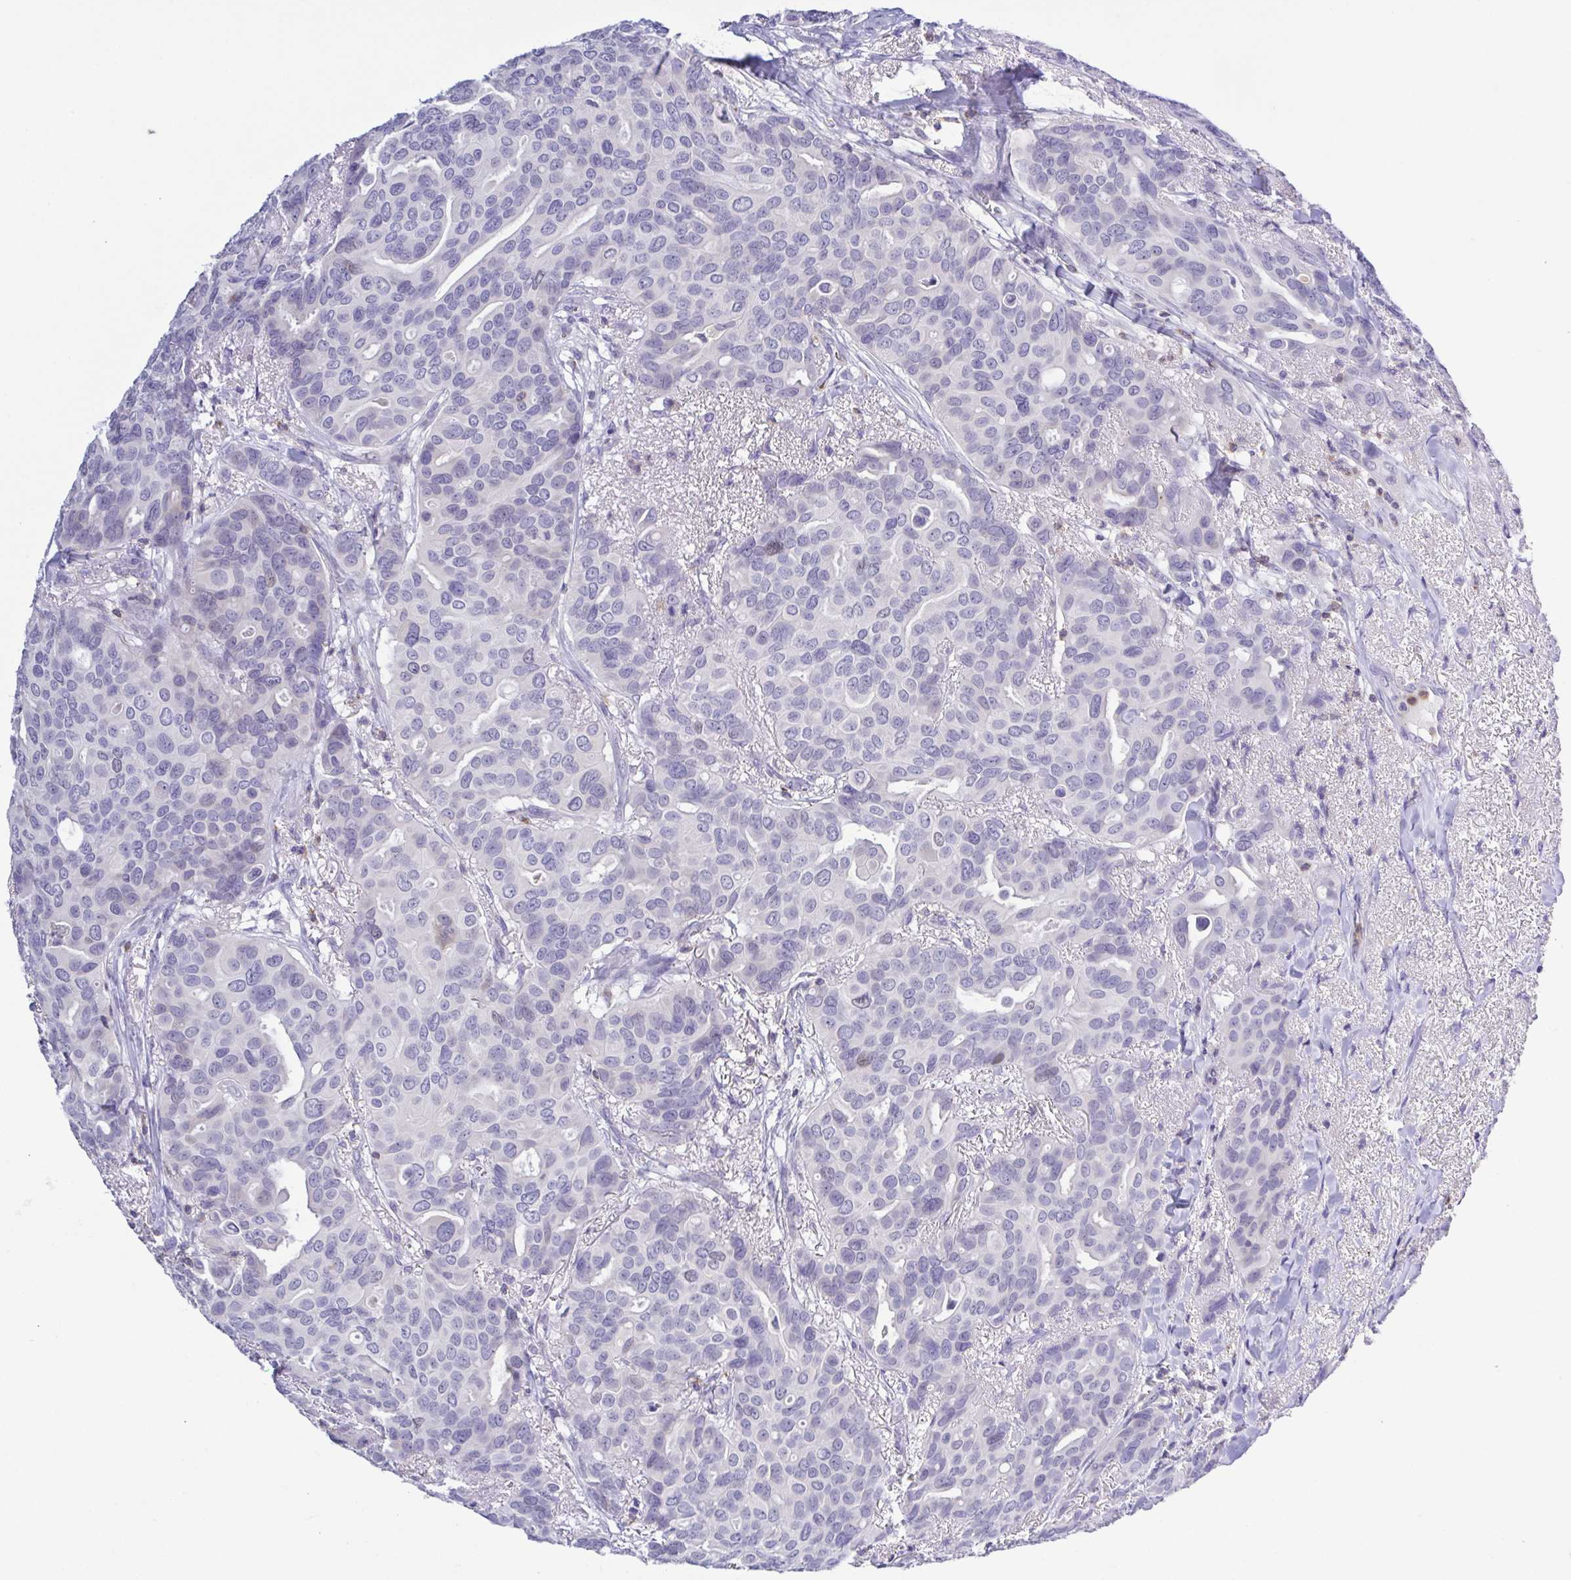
{"staining": {"intensity": "negative", "quantity": "none", "location": "none"}, "tissue": "breast cancer", "cell_type": "Tumor cells", "image_type": "cancer", "snomed": [{"axis": "morphology", "description": "Duct carcinoma"}, {"axis": "topography", "description": "Breast"}], "caption": "The histopathology image reveals no significant positivity in tumor cells of breast cancer. (Brightfield microscopy of DAB immunohistochemistry (IHC) at high magnification).", "gene": "PGLYRP1", "patient": {"sex": "female", "age": 54}}